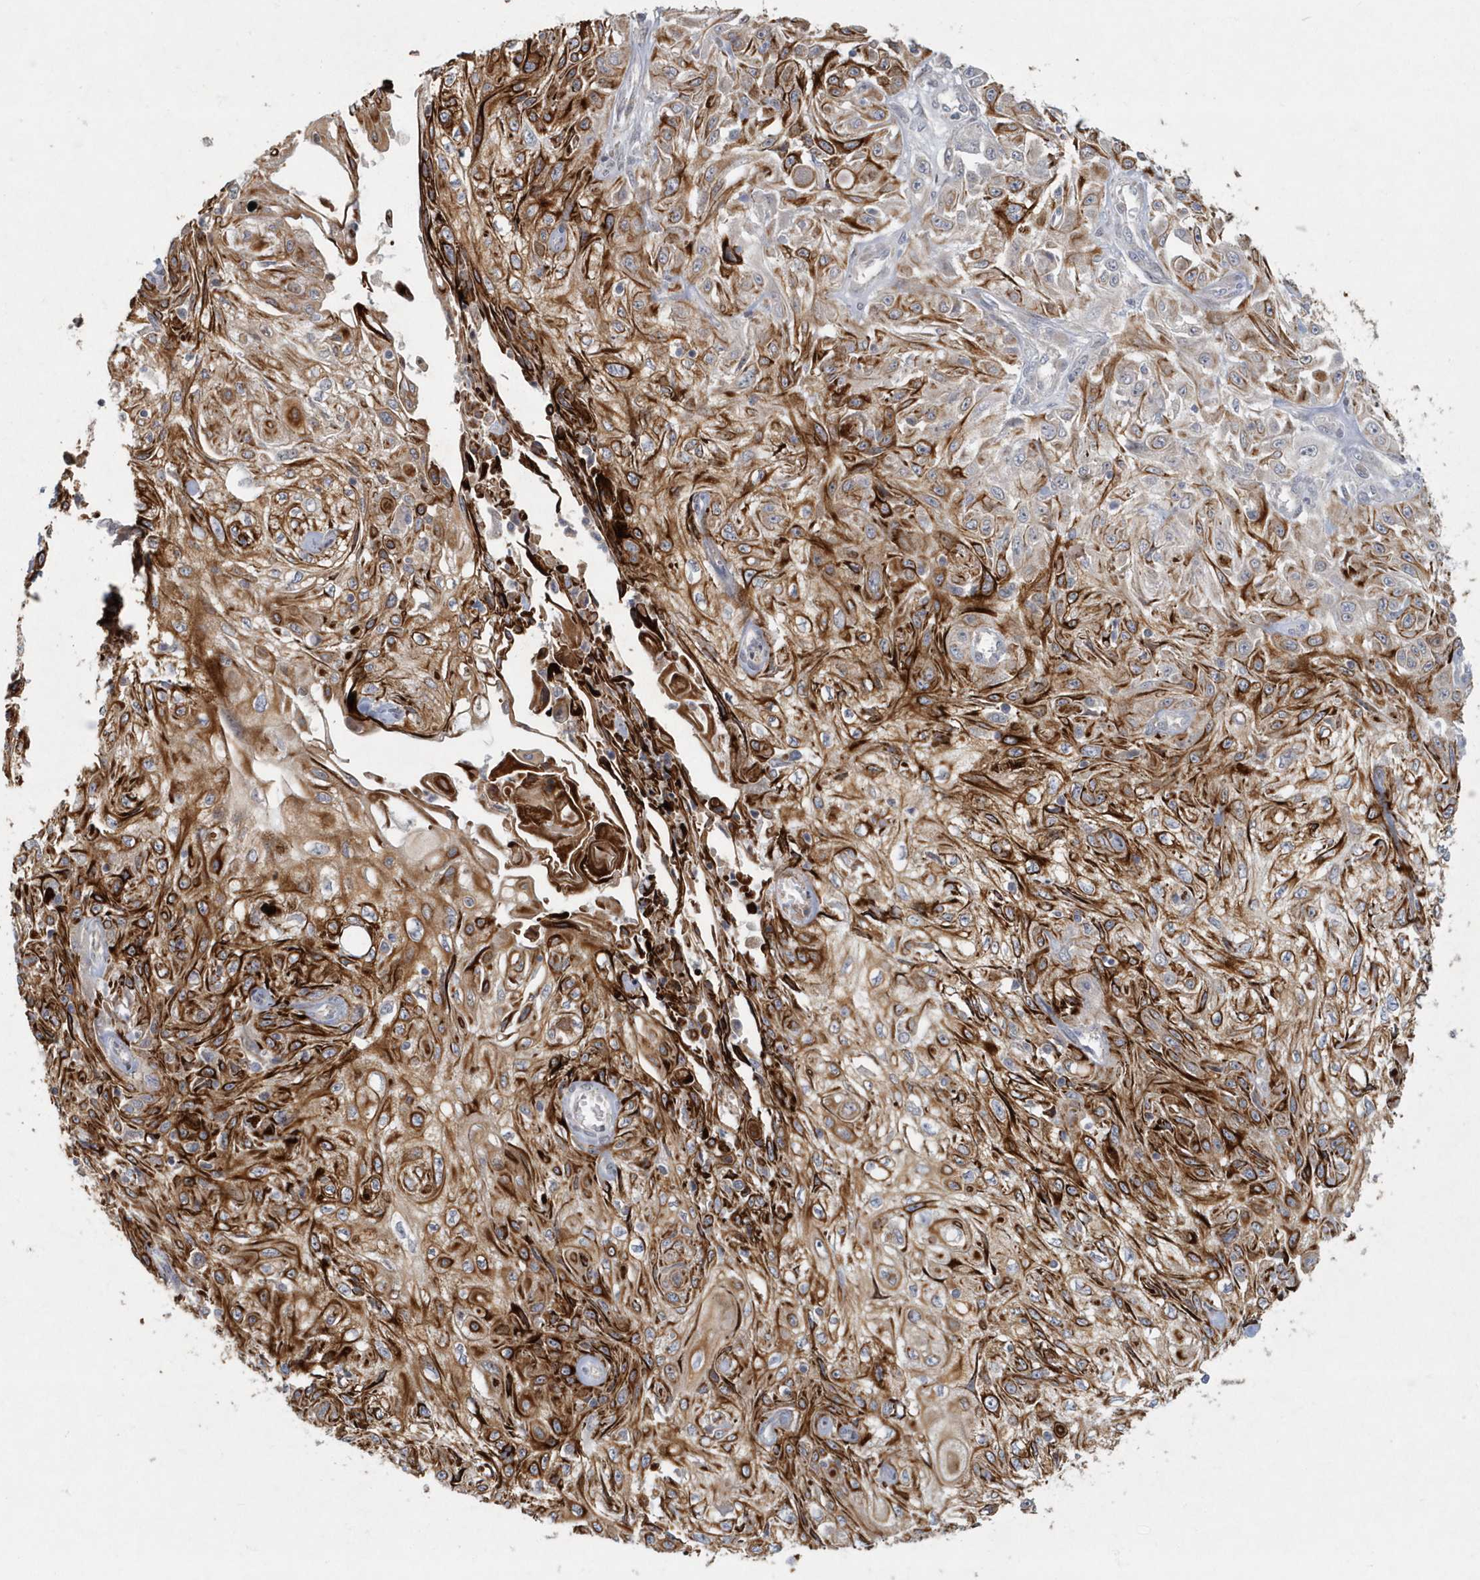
{"staining": {"intensity": "strong", "quantity": ">75%", "location": "cytoplasmic/membranous"}, "tissue": "skin cancer", "cell_type": "Tumor cells", "image_type": "cancer", "snomed": [{"axis": "morphology", "description": "Squamous cell carcinoma, NOS"}, {"axis": "morphology", "description": "Squamous cell carcinoma, metastatic, NOS"}, {"axis": "topography", "description": "Skin"}, {"axis": "topography", "description": "Lymph node"}], "caption": "Human metastatic squamous cell carcinoma (skin) stained with a protein marker demonstrates strong staining in tumor cells.", "gene": "ARHGEF38", "patient": {"sex": "male", "age": 75}}